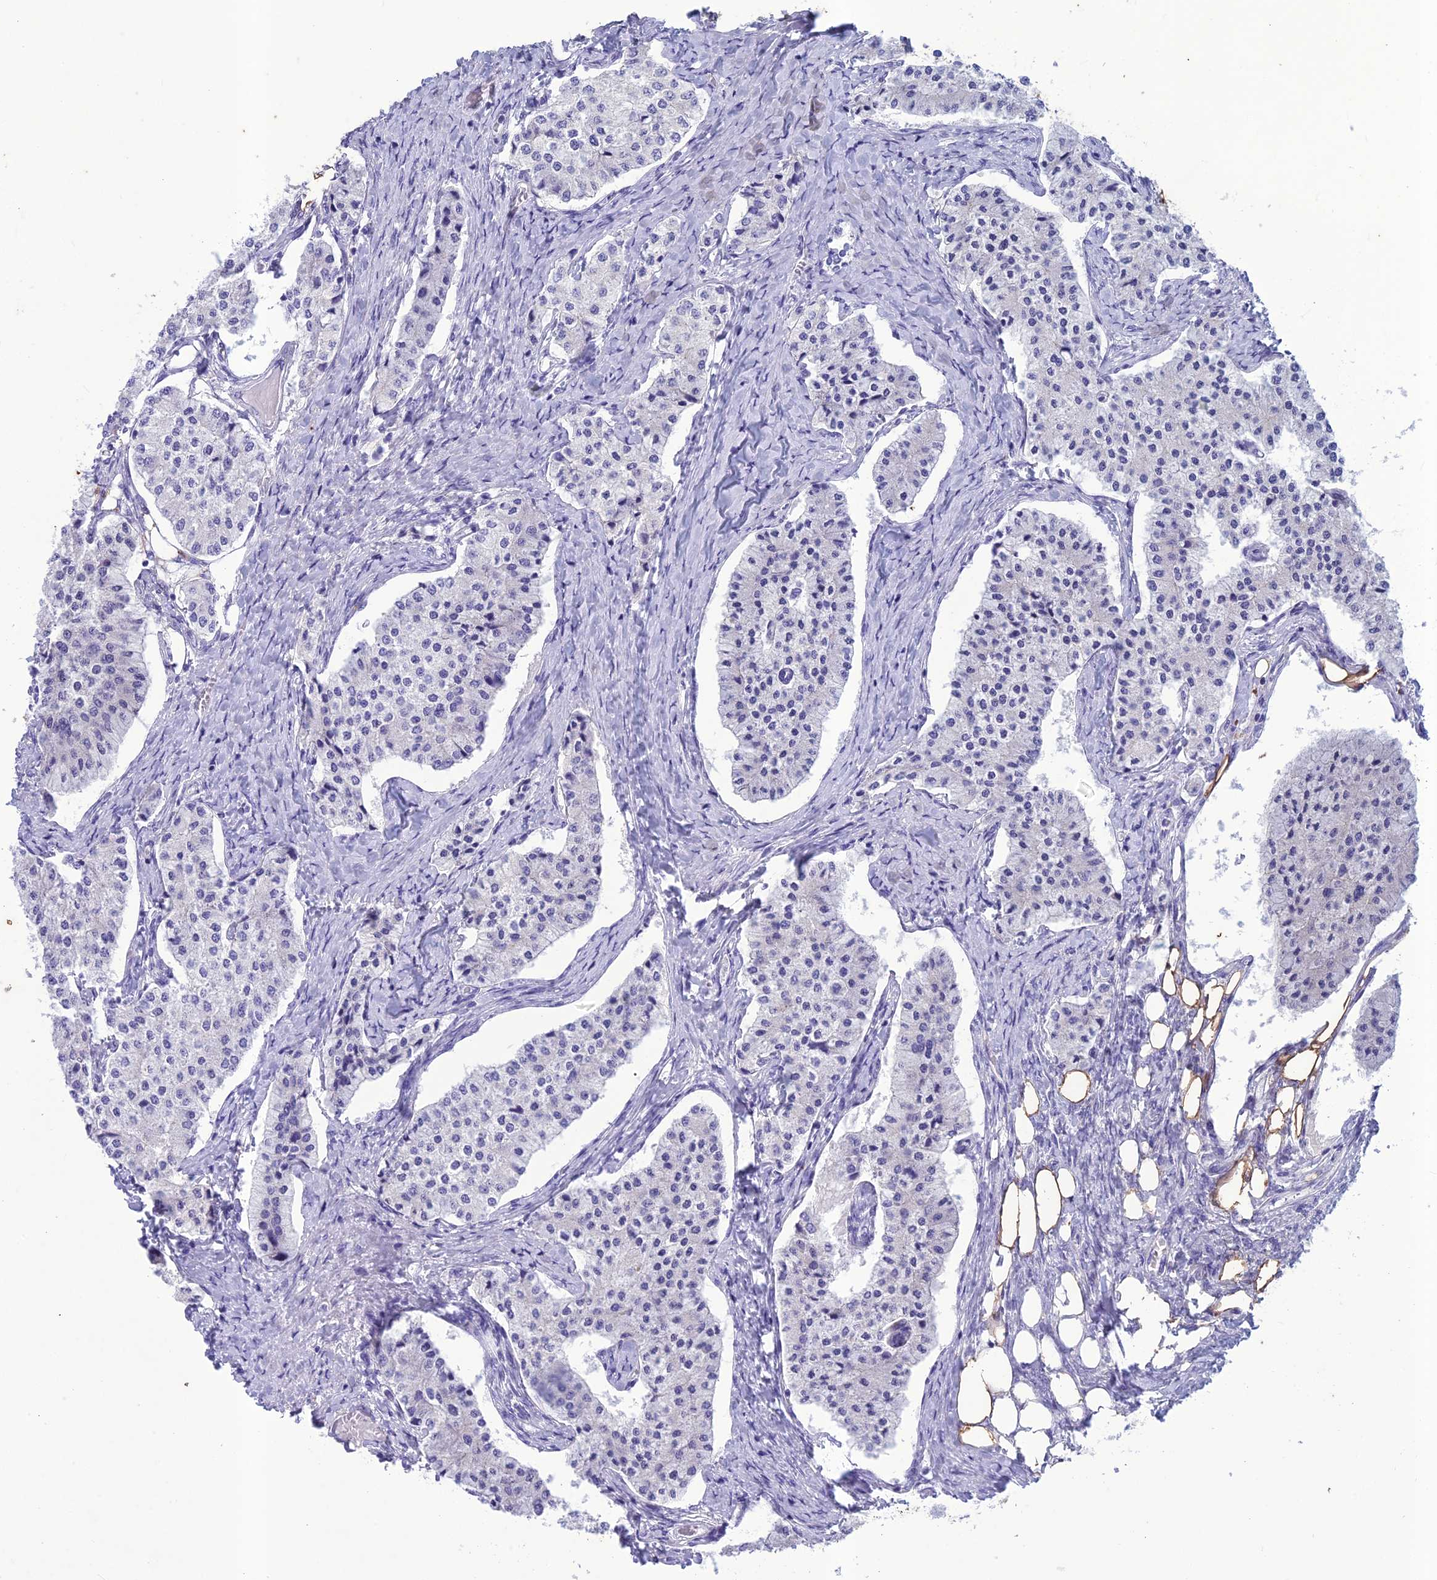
{"staining": {"intensity": "negative", "quantity": "none", "location": "none"}, "tissue": "carcinoid", "cell_type": "Tumor cells", "image_type": "cancer", "snomed": [{"axis": "morphology", "description": "Carcinoid, malignant, NOS"}, {"axis": "topography", "description": "Colon"}], "caption": "An immunohistochemistry photomicrograph of carcinoid is shown. There is no staining in tumor cells of carcinoid.", "gene": "IFT172", "patient": {"sex": "female", "age": 52}}